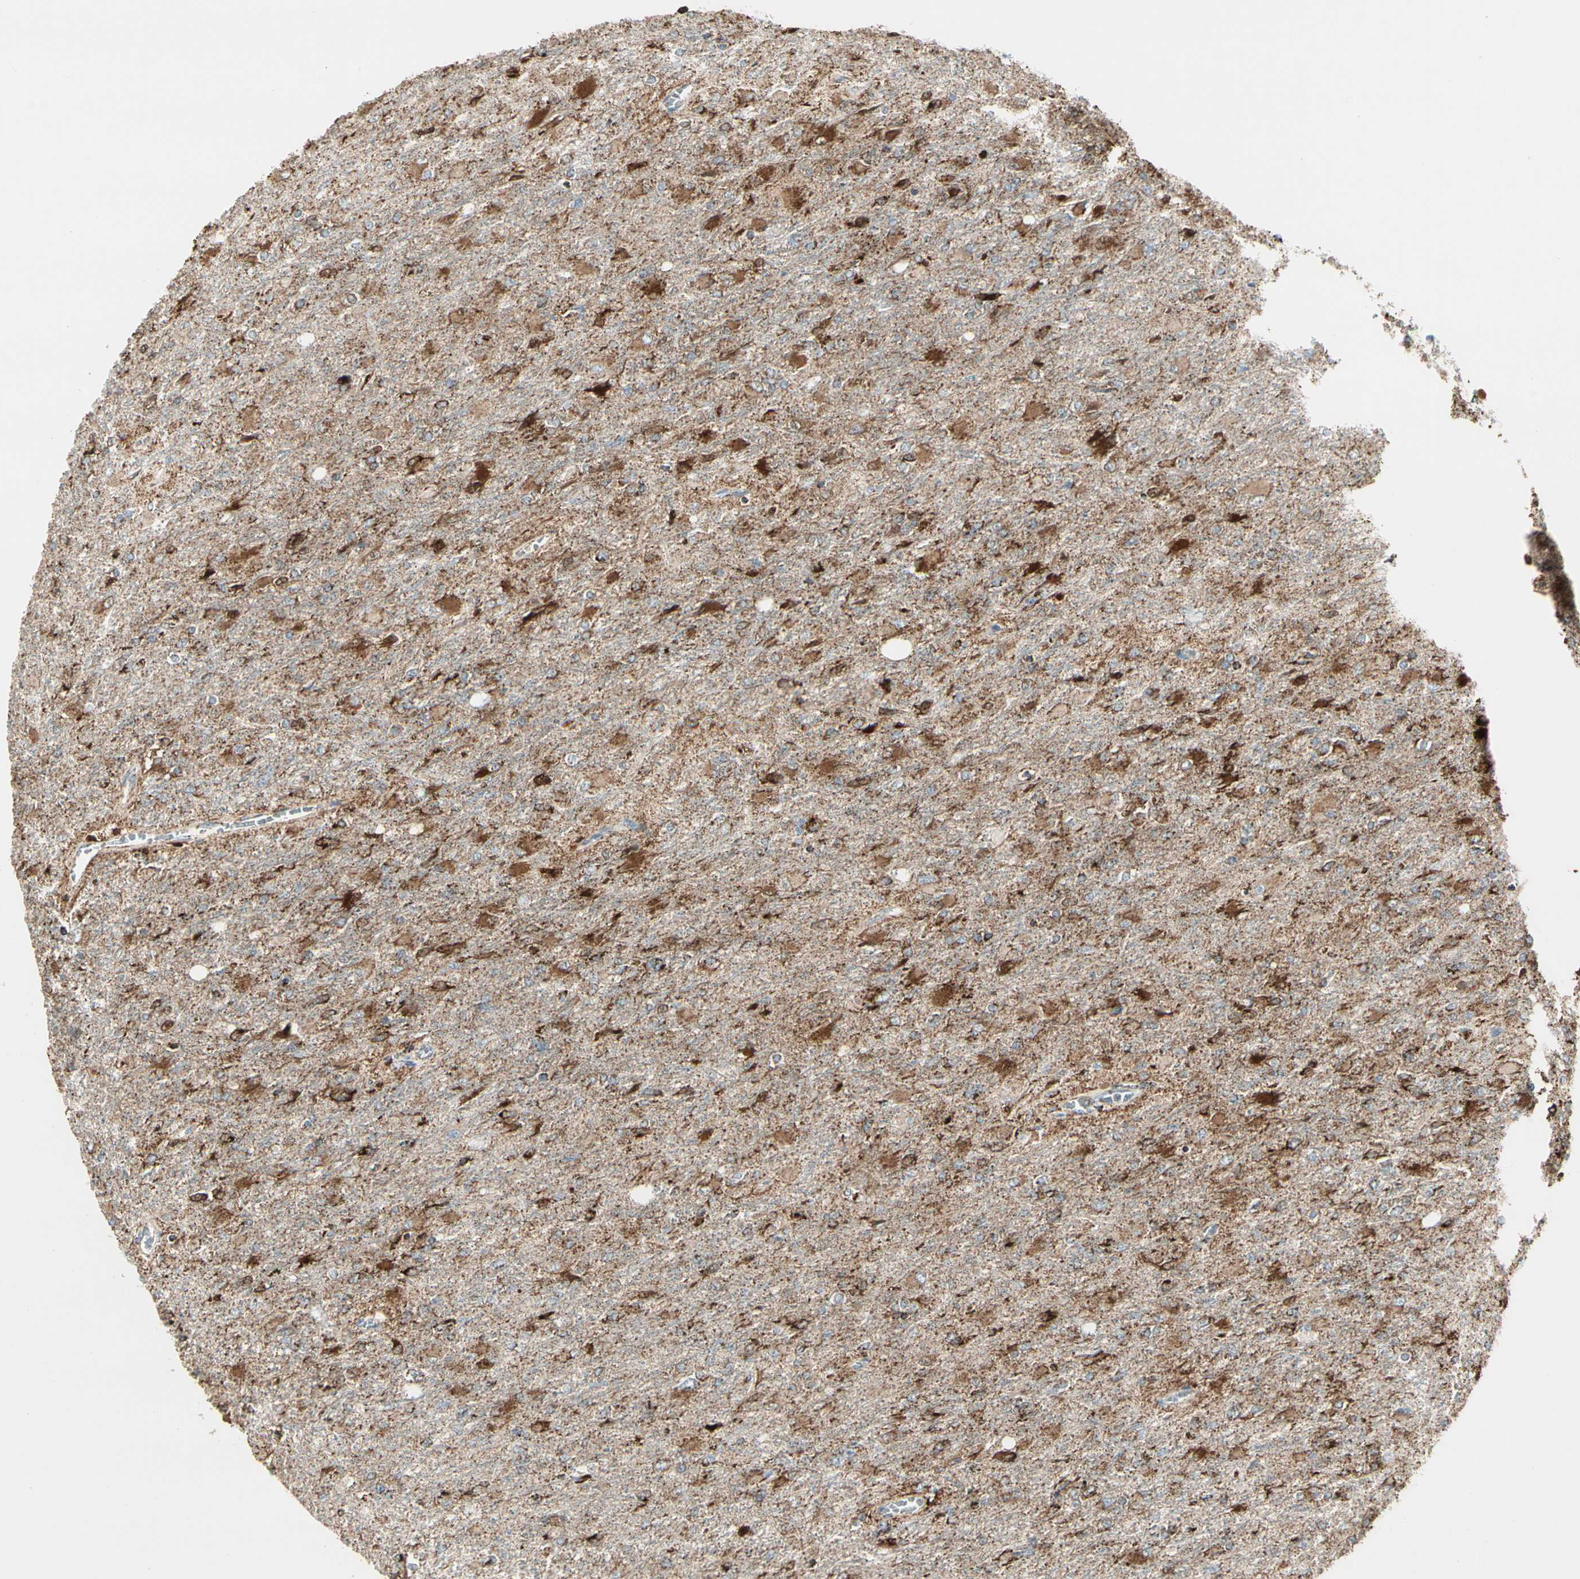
{"staining": {"intensity": "moderate", "quantity": ">75%", "location": "cytoplasmic/membranous"}, "tissue": "glioma", "cell_type": "Tumor cells", "image_type": "cancer", "snomed": [{"axis": "morphology", "description": "Glioma, malignant, High grade"}, {"axis": "topography", "description": "Cerebral cortex"}], "caption": "Moderate cytoplasmic/membranous expression for a protein is present in approximately >75% of tumor cells of glioma using immunohistochemistry.", "gene": "ME2", "patient": {"sex": "female", "age": 36}}